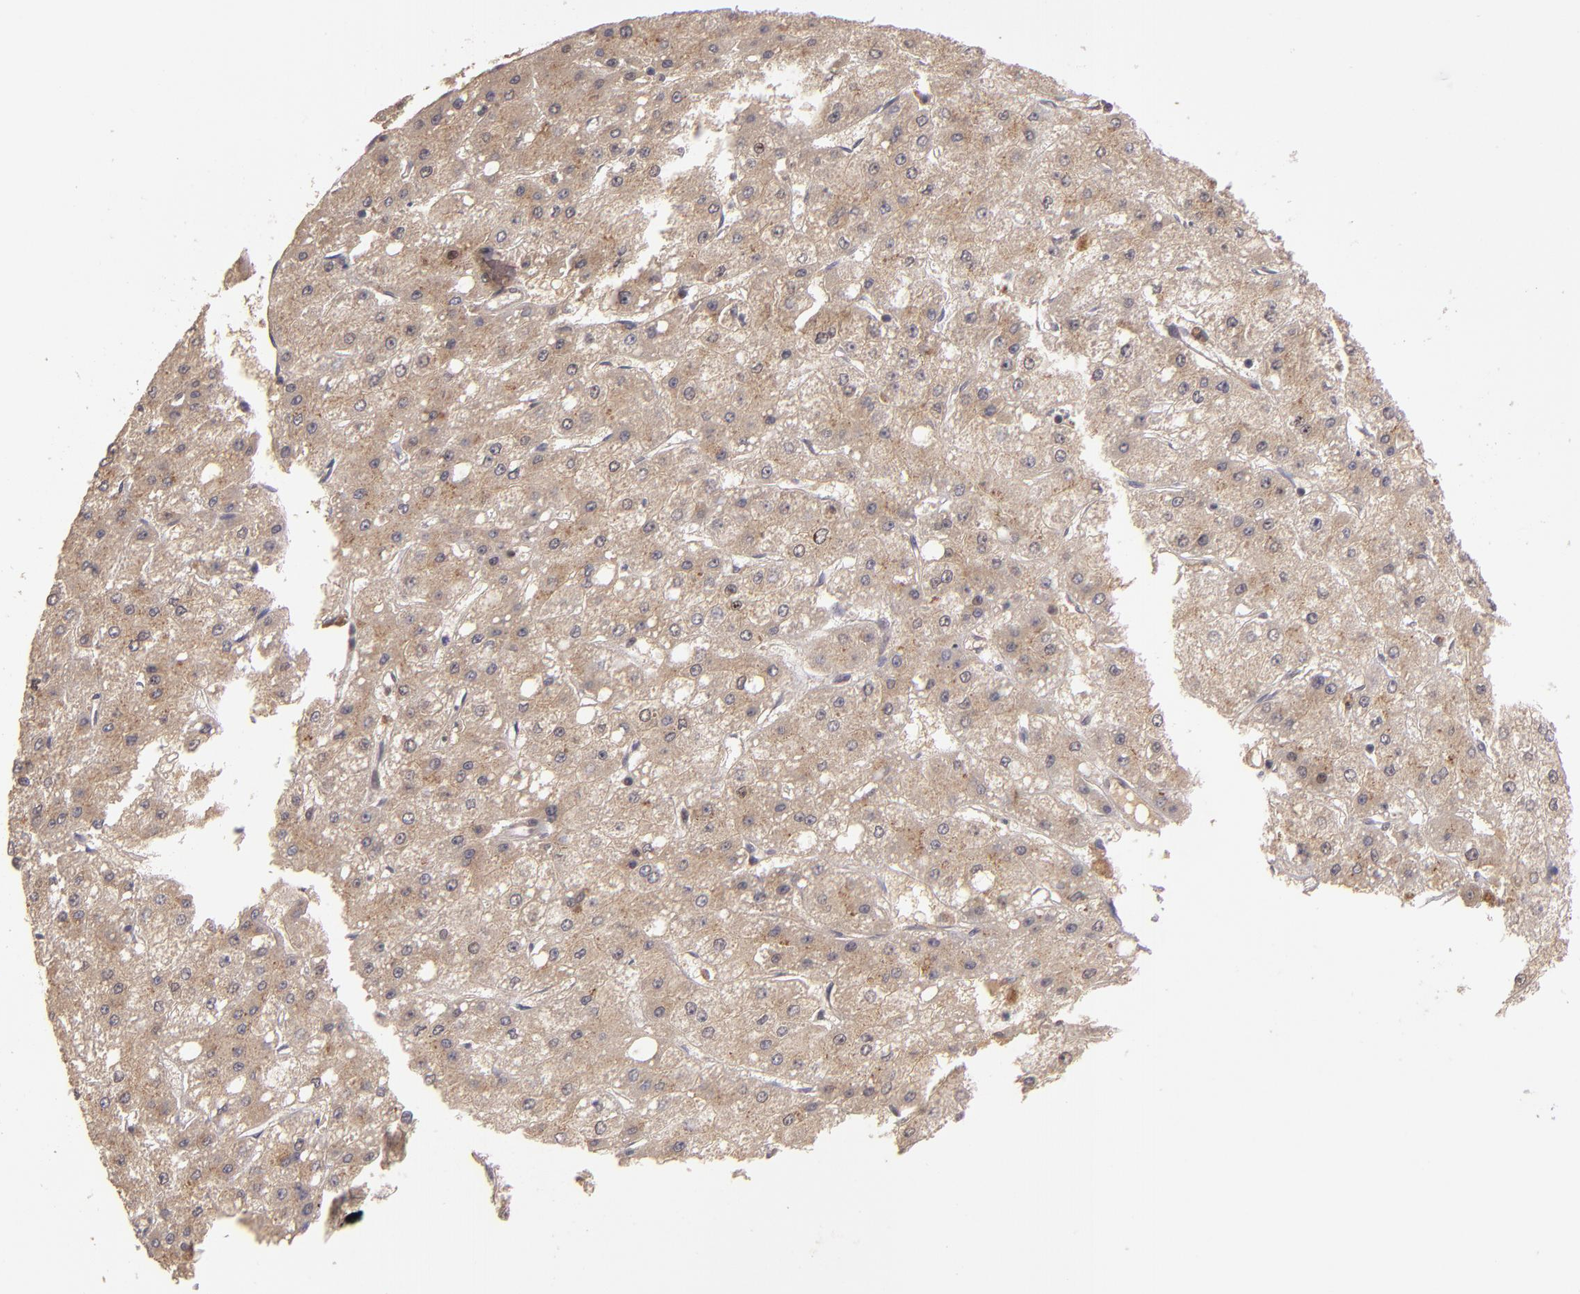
{"staining": {"intensity": "weak", "quantity": ">75%", "location": "cytoplasmic/membranous"}, "tissue": "liver cancer", "cell_type": "Tumor cells", "image_type": "cancer", "snomed": [{"axis": "morphology", "description": "Carcinoma, Hepatocellular, NOS"}, {"axis": "topography", "description": "Liver"}], "caption": "Tumor cells exhibit weak cytoplasmic/membranous expression in about >75% of cells in liver cancer.", "gene": "ABHD12B", "patient": {"sex": "female", "age": 52}}